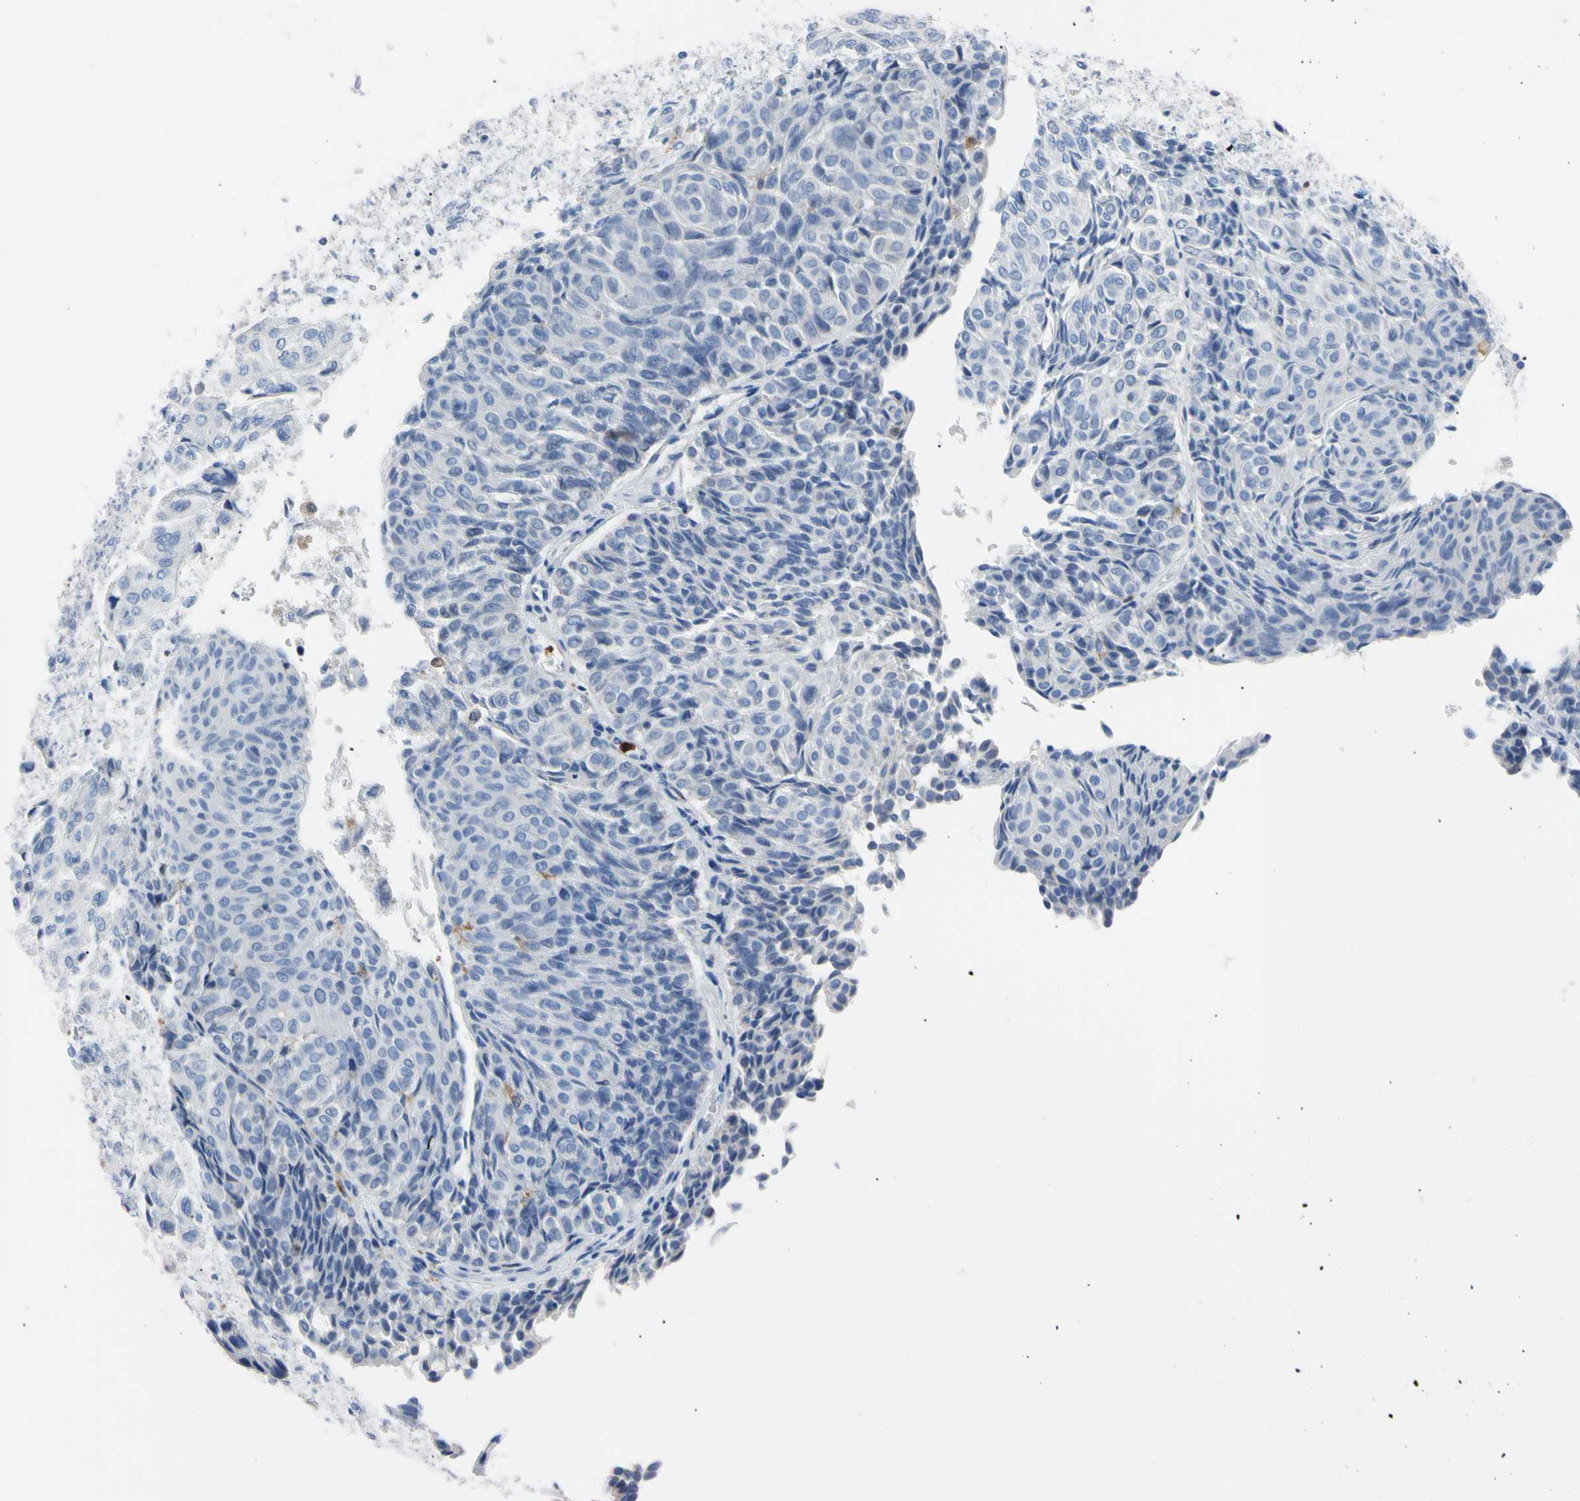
{"staining": {"intensity": "negative", "quantity": "none", "location": "none"}, "tissue": "urothelial cancer", "cell_type": "Tumor cells", "image_type": "cancer", "snomed": [{"axis": "morphology", "description": "Urothelial carcinoma, Low grade"}, {"axis": "topography", "description": "Urinary bladder"}], "caption": "Human urothelial carcinoma (low-grade) stained for a protein using immunohistochemistry (IHC) shows no staining in tumor cells.", "gene": "NCF4", "patient": {"sex": "male", "age": 78}}